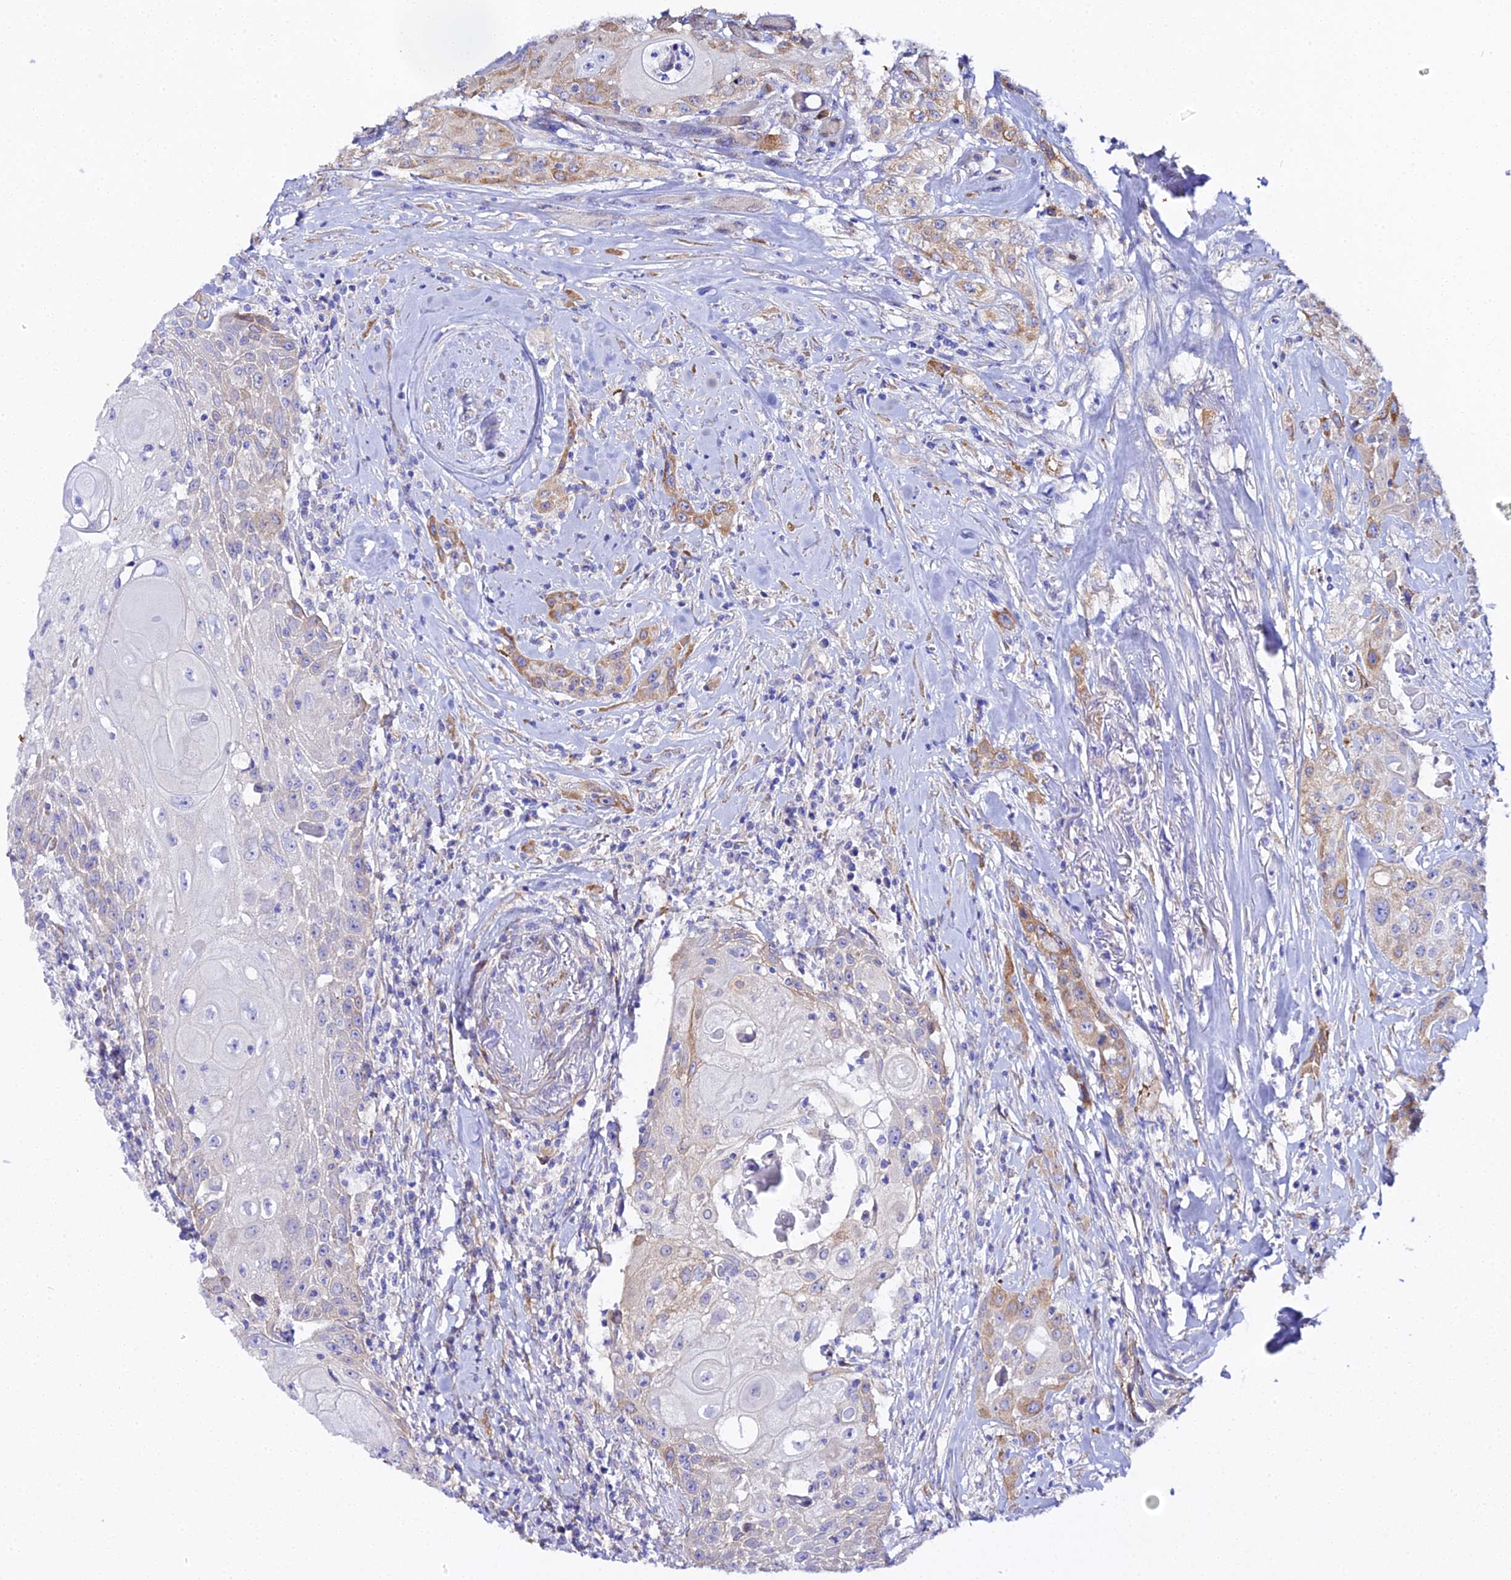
{"staining": {"intensity": "moderate", "quantity": "25%-75%", "location": "cytoplasmic/membranous"}, "tissue": "head and neck cancer", "cell_type": "Tumor cells", "image_type": "cancer", "snomed": [{"axis": "morphology", "description": "Squamous cell carcinoma, NOS"}, {"axis": "topography", "description": "Oral tissue"}, {"axis": "topography", "description": "Head-Neck"}], "caption": "IHC (DAB) staining of human head and neck cancer shows moderate cytoplasmic/membranous protein positivity in about 25%-75% of tumor cells.", "gene": "CFAP45", "patient": {"sex": "female", "age": 82}}